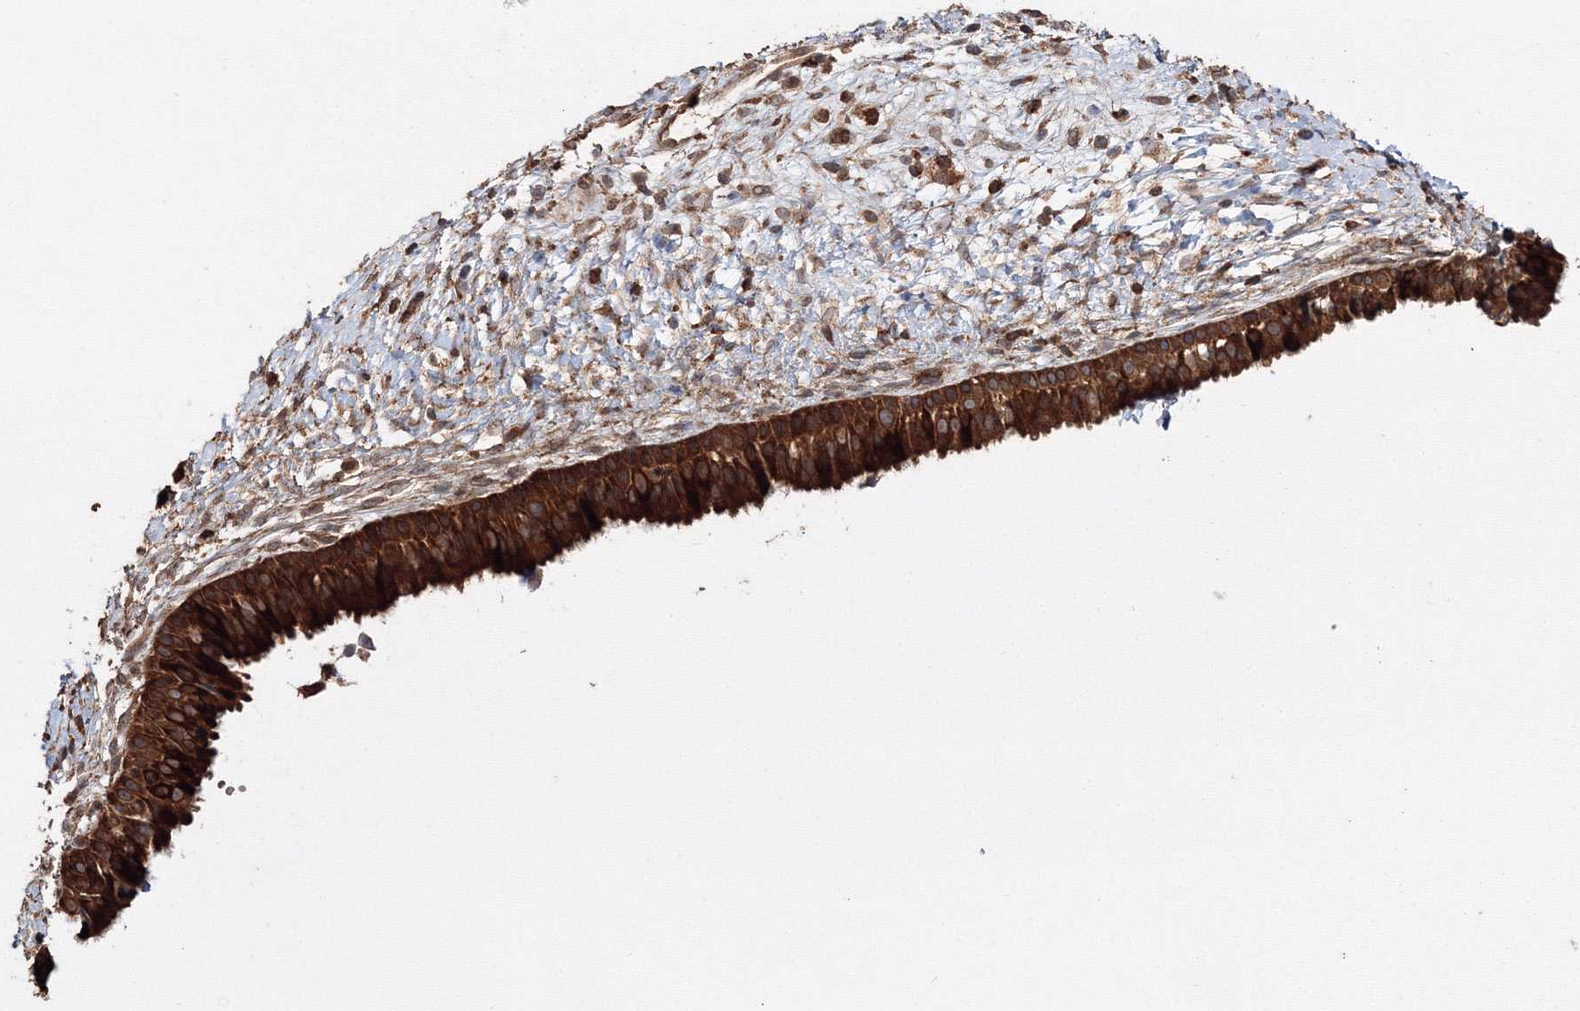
{"staining": {"intensity": "strong", "quantity": ">75%", "location": "cytoplasmic/membranous"}, "tissue": "nasopharynx", "cell_type": "Respiratory epithelial cells", "image_type": "normal", "snomed": [{"axis": "morphology", "description": "Normal tissue, NOS"}, {"axis": "topography", "description": "Nasopharynx"}], "caption": "Immunohistochemical staining of unremarkable nasopharynx reveals strong cytoplasmic/membranous protein staining in approximately >75% of respiratory epithelial cells. Using DAB (3,3'-diaminobenzidine) (brown) and hematoxylin (blue) stains, captured at high magnification using brightfield microscopy.", "gene": "DDO", "patient": {"sex": "male", "age": 22}}